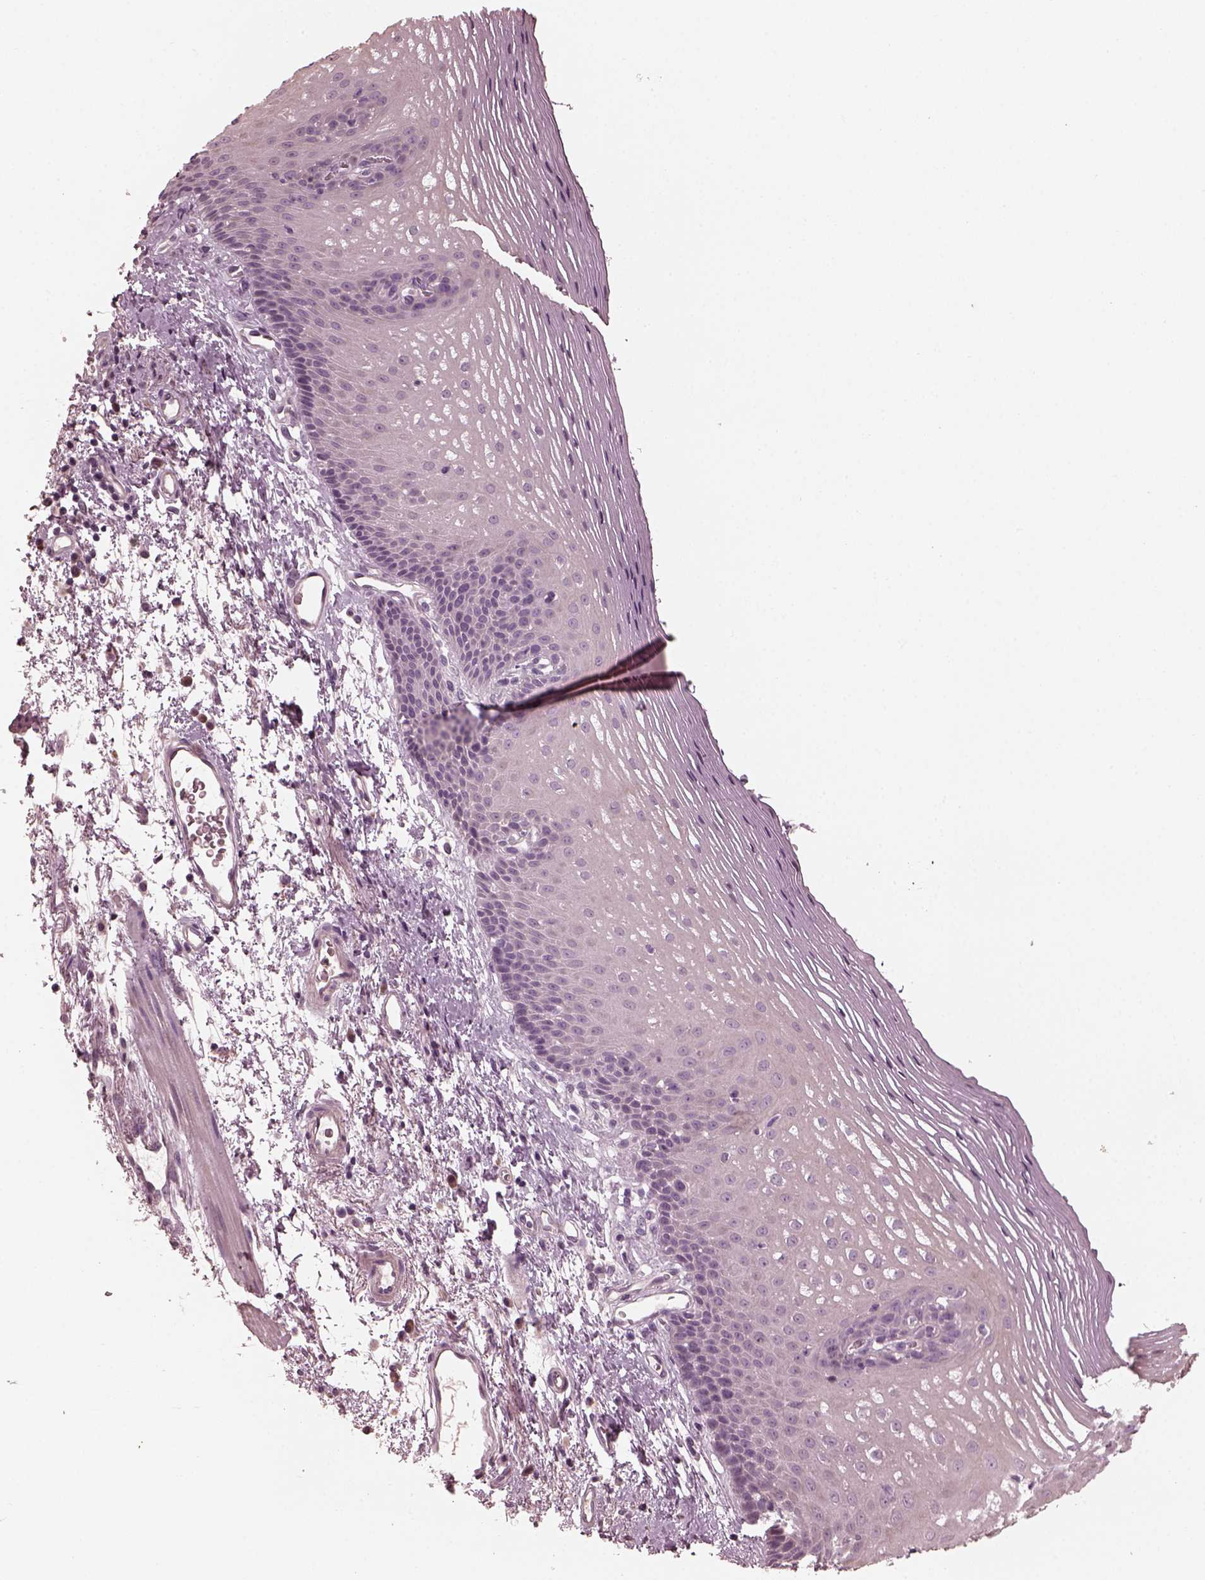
{"staining": {"intensity": "negative", "quantity": "none", "location": "none"}, "tissue": "esophagus", "cell_type": "Squamous epithelial cells", "image_type": "normal", "snomed": [{"axis": "morphology", "description": "Normal tissue, NOS"}, {"axis": "topography", "description": "Esophagus"}], "caption": "Squamous epithelial cells show no significant positivity in unremarkable esophagus. (DAB (3,3'-diaminobenzidine) immunohistochemistry, high magnification).", "gene": "OPTC", "patient": {"sex": "male", "age": 76}}